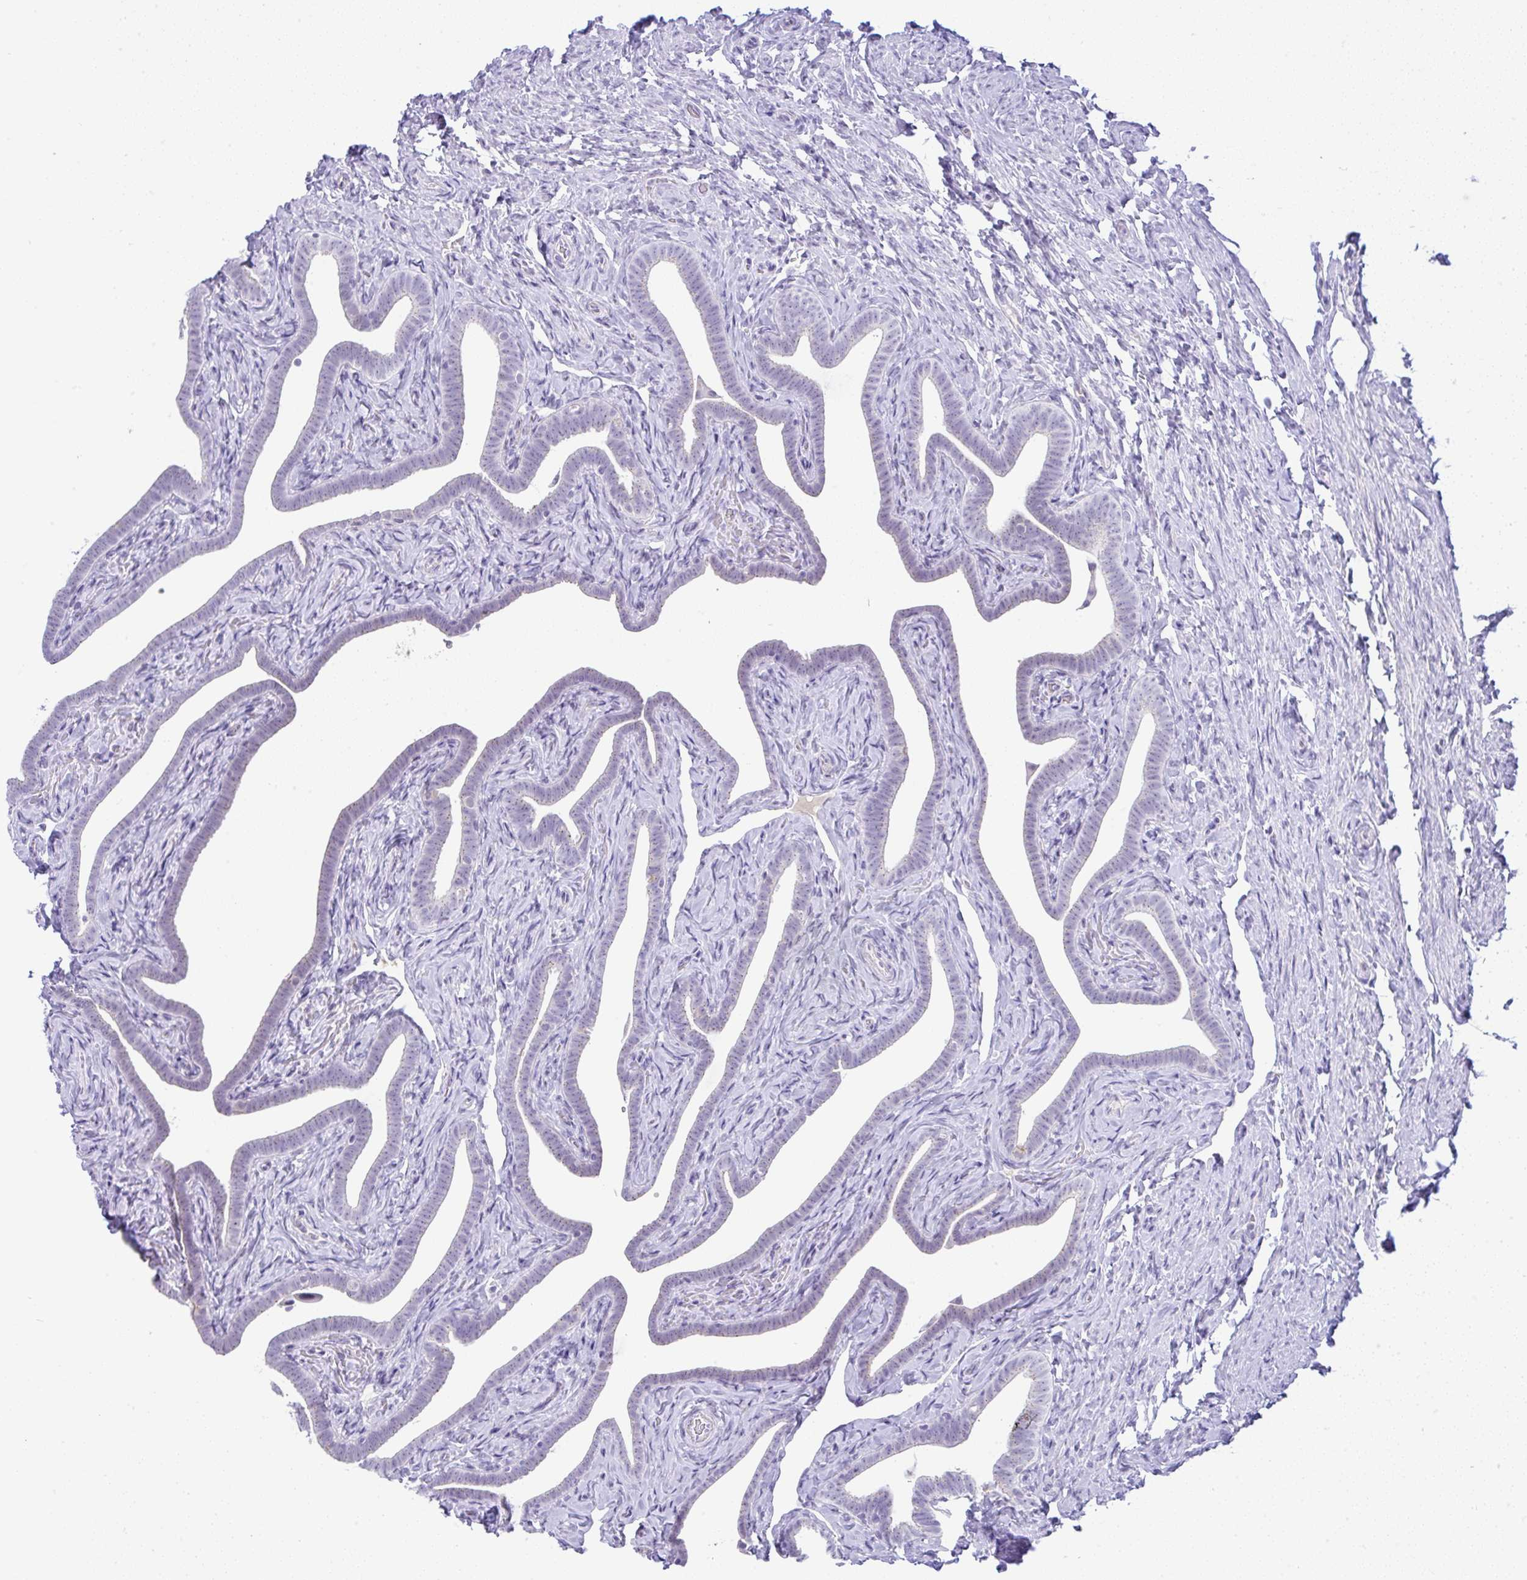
{"staining": {"intensity": "weak", "quantity": "<25%", "location": "cytoplasmic/membranous"}, "tissue": "fallopian tube", "cell_type": "Glandular cells", "image_type": "normal", "snomed": [{"axis": "morphology", "description": "Normal tissue, NOS"}, {"axis": "topography", "description": "Fallopian tube"}], "caption": "This is an IHC histopathology image of unremarkable fallopian tube. There is no staining in glandular cells.", "gene": "FAM177A1", "patient": {"sex": "female", "age": 69}}